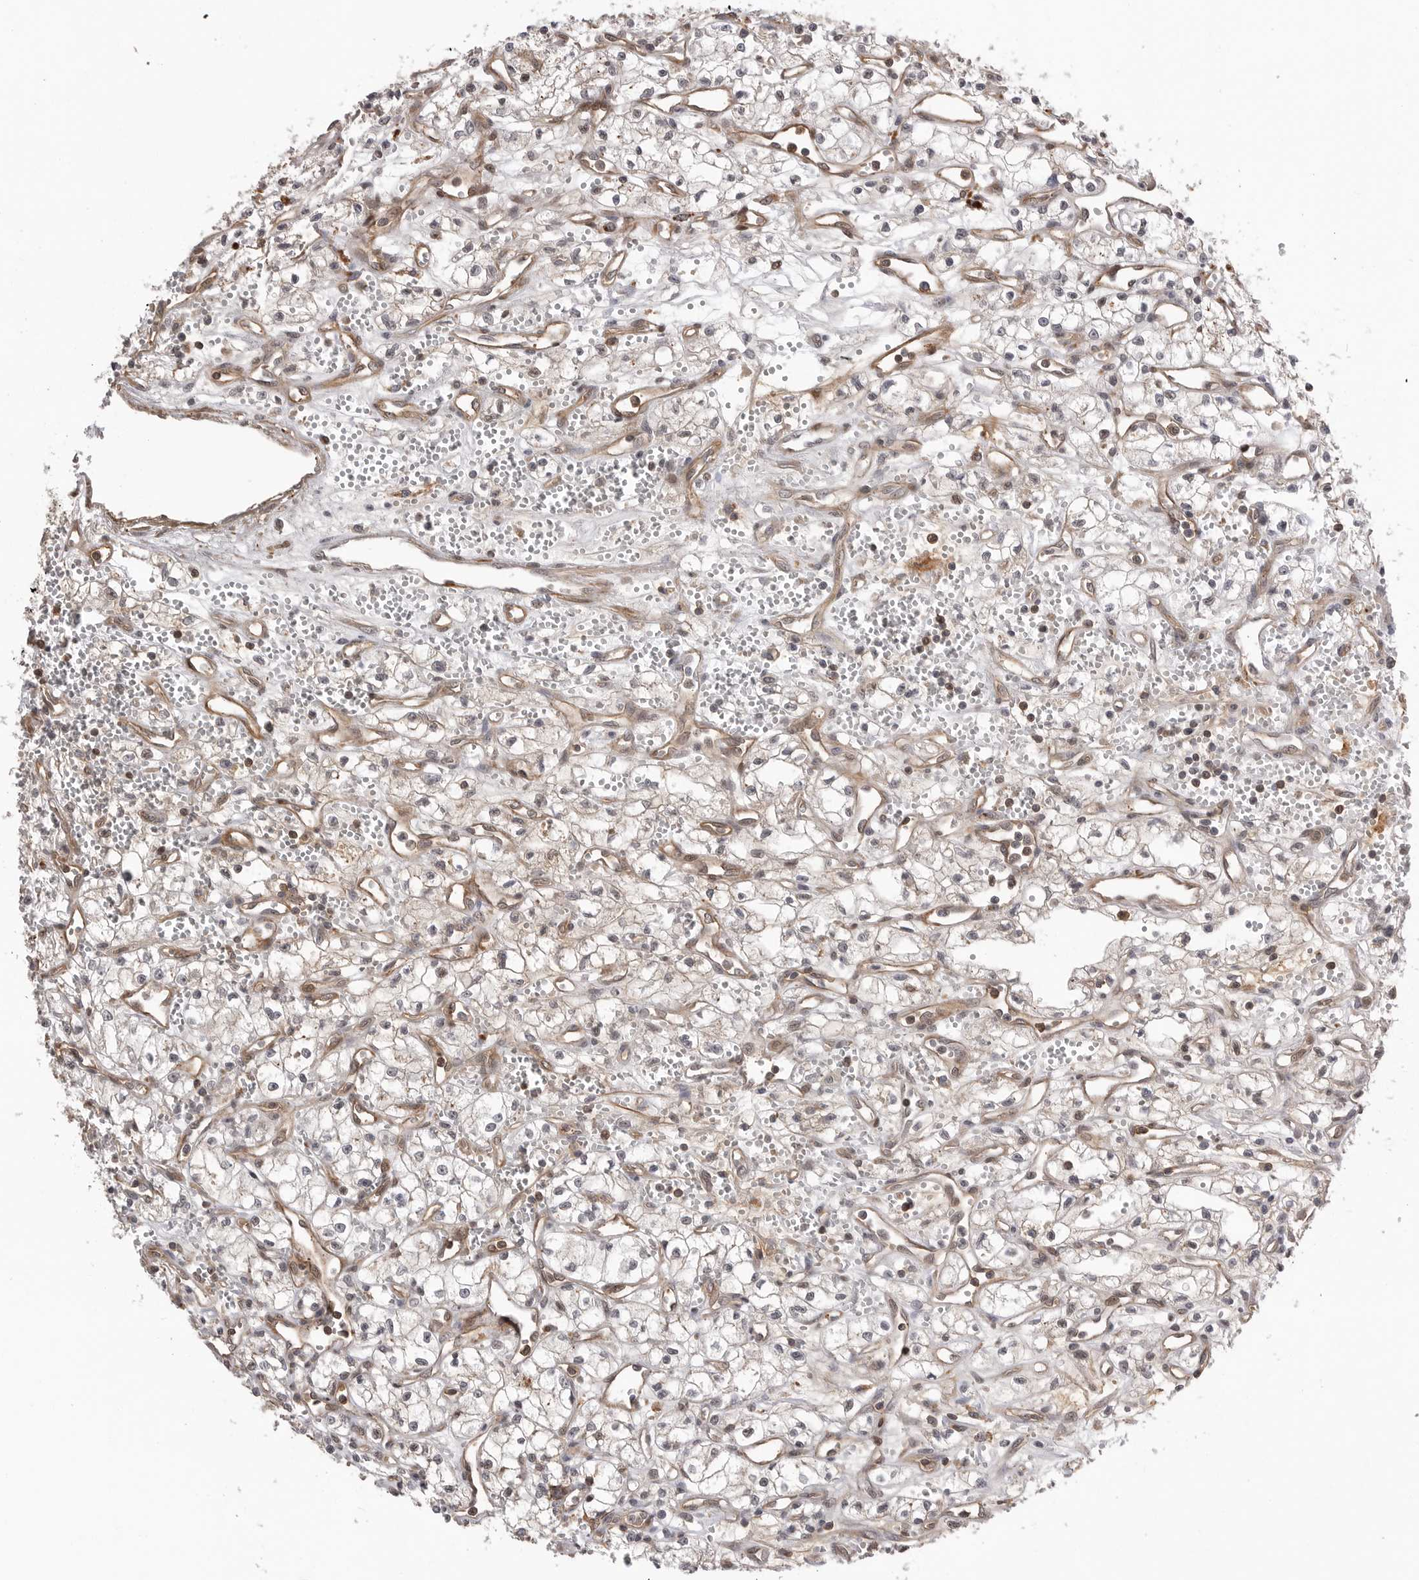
{"staining": {"intensity": "negative", "quantity": "none", "location": "none"}, "tissue": "renal cancer", "cell_type": "Tumor cells", "image_type": "cancer", "snomed": [{"axis": "morphology", "description": "Adenocarcinoma, NOS"}, {"axis": "topography", "description": "Kidney"}], "caption": "Immunohistochemistry photomicrograph of human adenocarcinoma (renal) stained for a protein (brown), which shows no positivity in tumor cells. (IHC, brightfield microscopy, high magnification).", "gene": "TRIM56", "patient": {"sex": "male", "age": 59}}